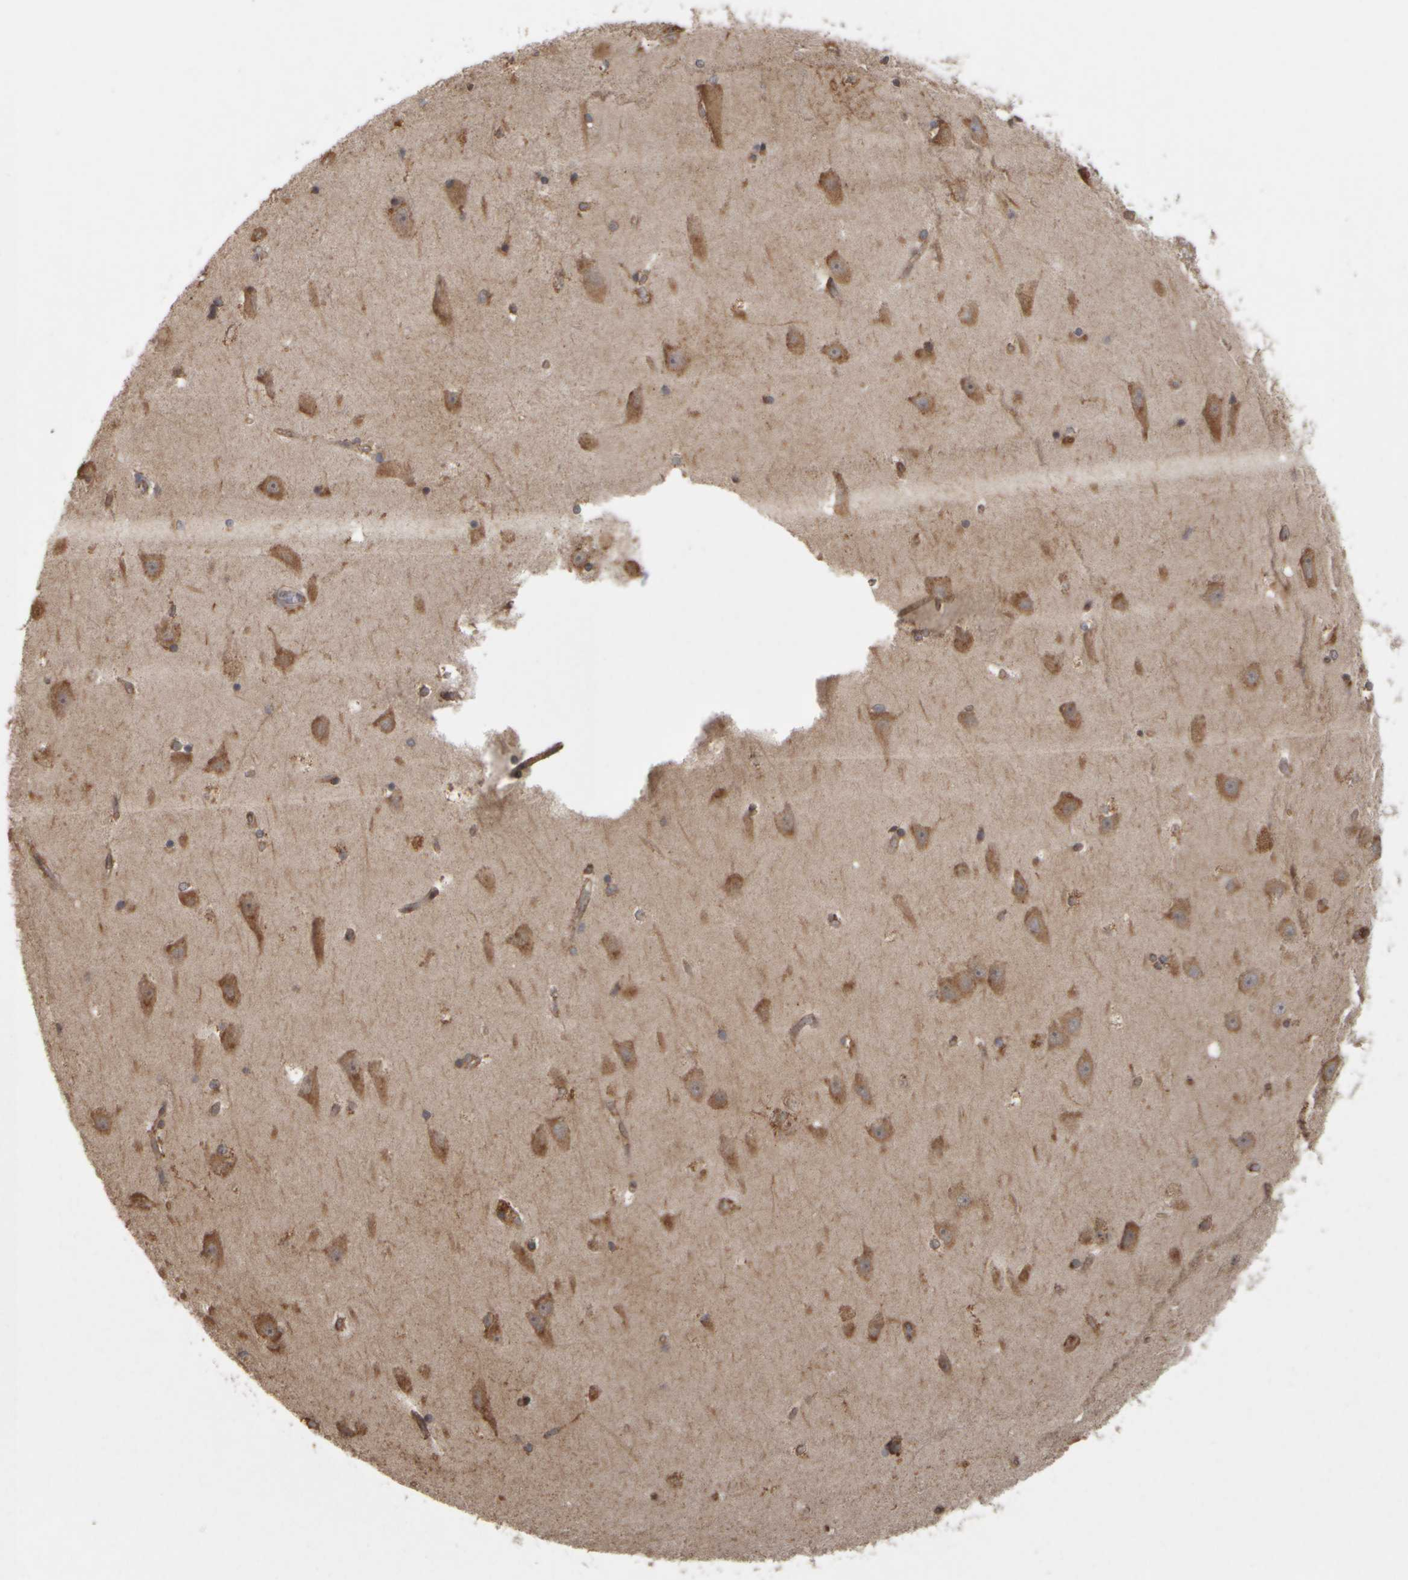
{"staining": {"intensity": "moderate", "quantity": ">75%", "location": "cytoplasmic/membranous"}, "tissue": "hippocampus", "cell_type": "Glial cells", "image_type": "normal", "snomed": [{"axis": "morphology", "description": "Normal tissue, NOS"}, {"axis": "topography", "description": "Hippocampus"}], "caption": "This image displays immunohistochemistry staining of benign human hippocampus, with medium moderate cytoplasmic/membranous positivity in approximately >75% of glial cells.", "gene": "AGBL3", "patient": {"sex": "male", "age": 45}}